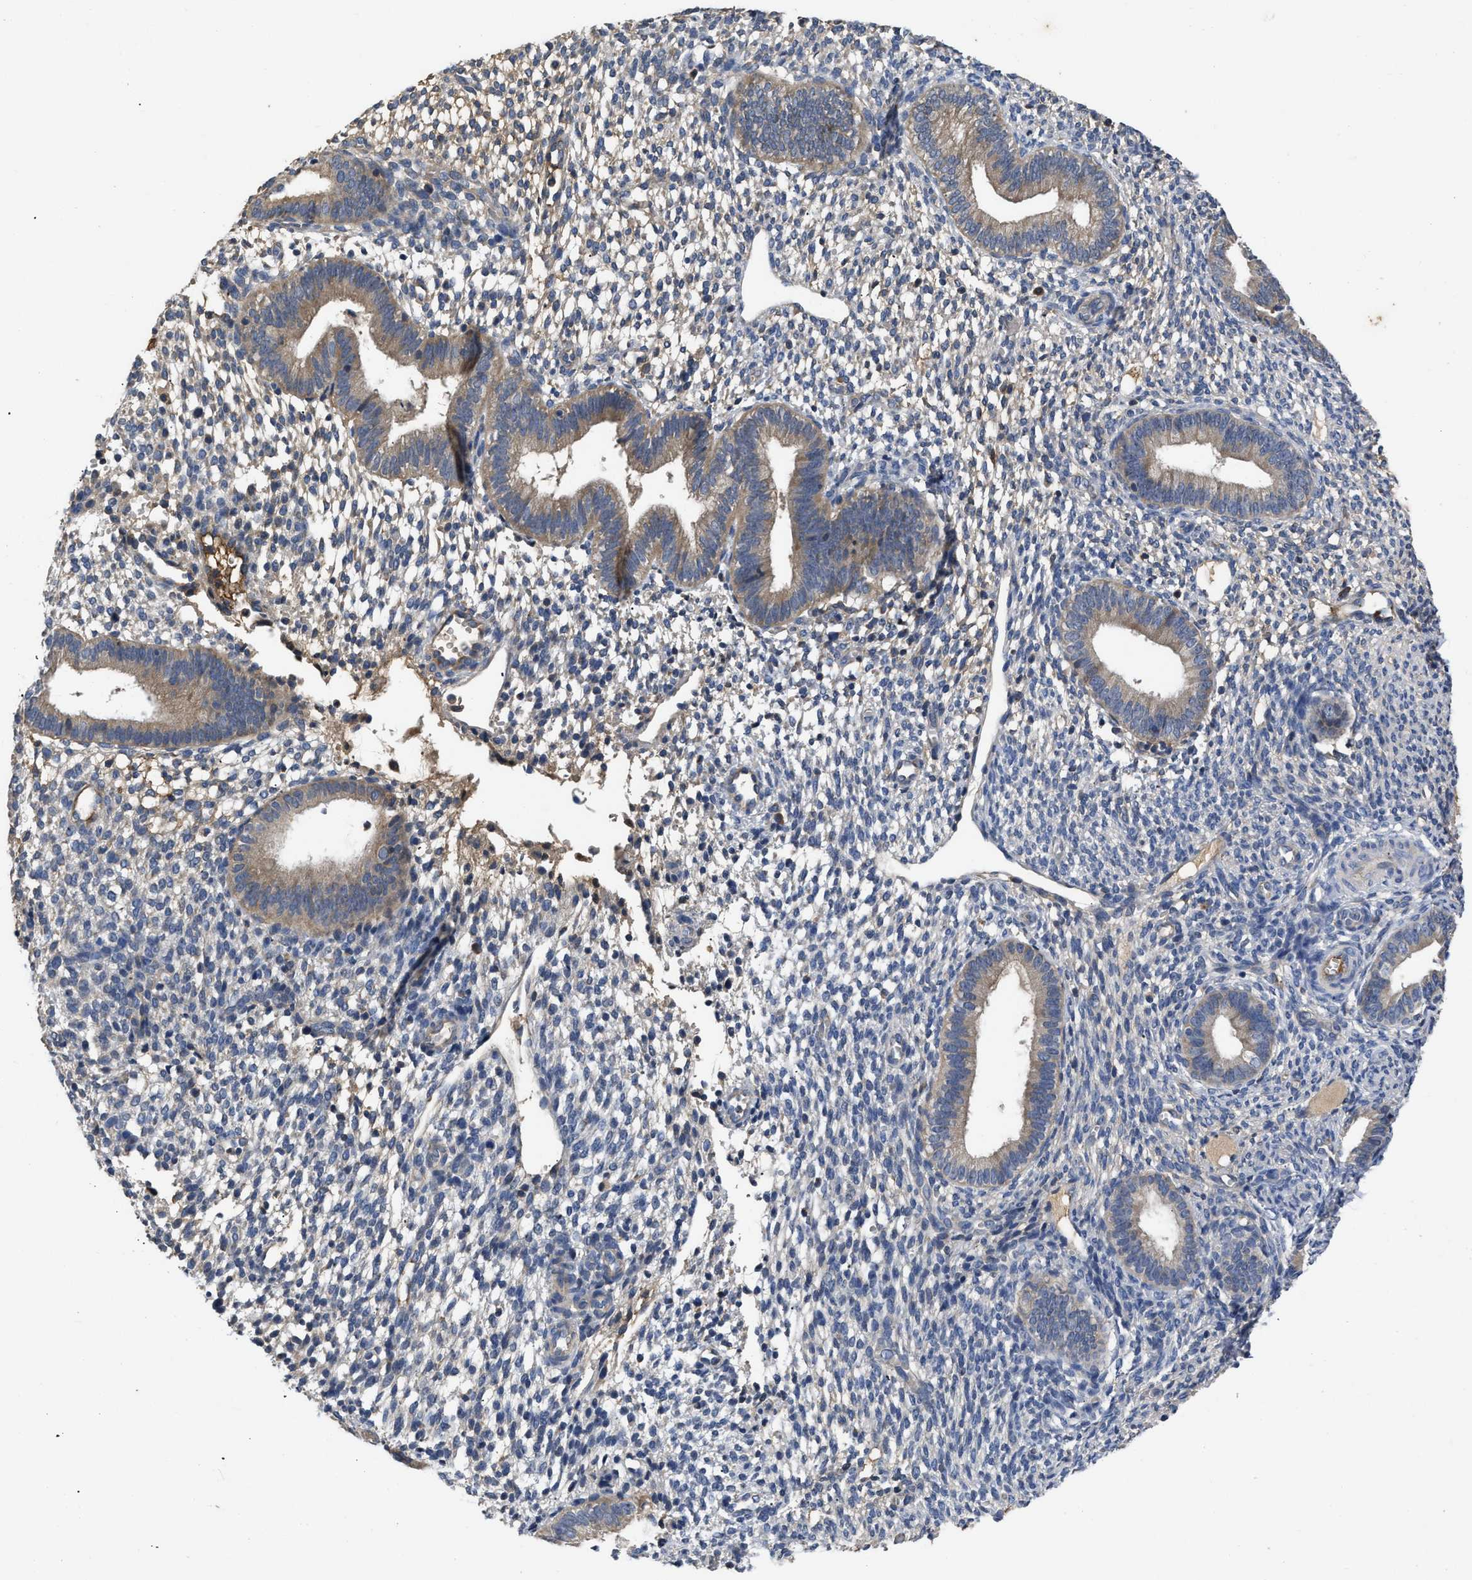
{"staining": {"intensity": "weak", "quantity": "25%-75%", "location": "cytoplasmic/membranous"}, "tissue": "endometrium", "cell_type": "Cells in endometrial stroma", "image_type": "normal", "snomed": [{"axis": "morphology", "description": "Normal tissue, NOS"}, {"axis": "topography", "description": "Endometrium"}], "caption": "High-power microscopy captured an immunohistochemistry (IHC) histopathology image of normal endometrium, revealing weak cytoplasmic/membranous staining in about 25%-75% of cells in endometrial stroma.", "gene": "VPS4A", "patient": {"sex": "female", "age": 46}}